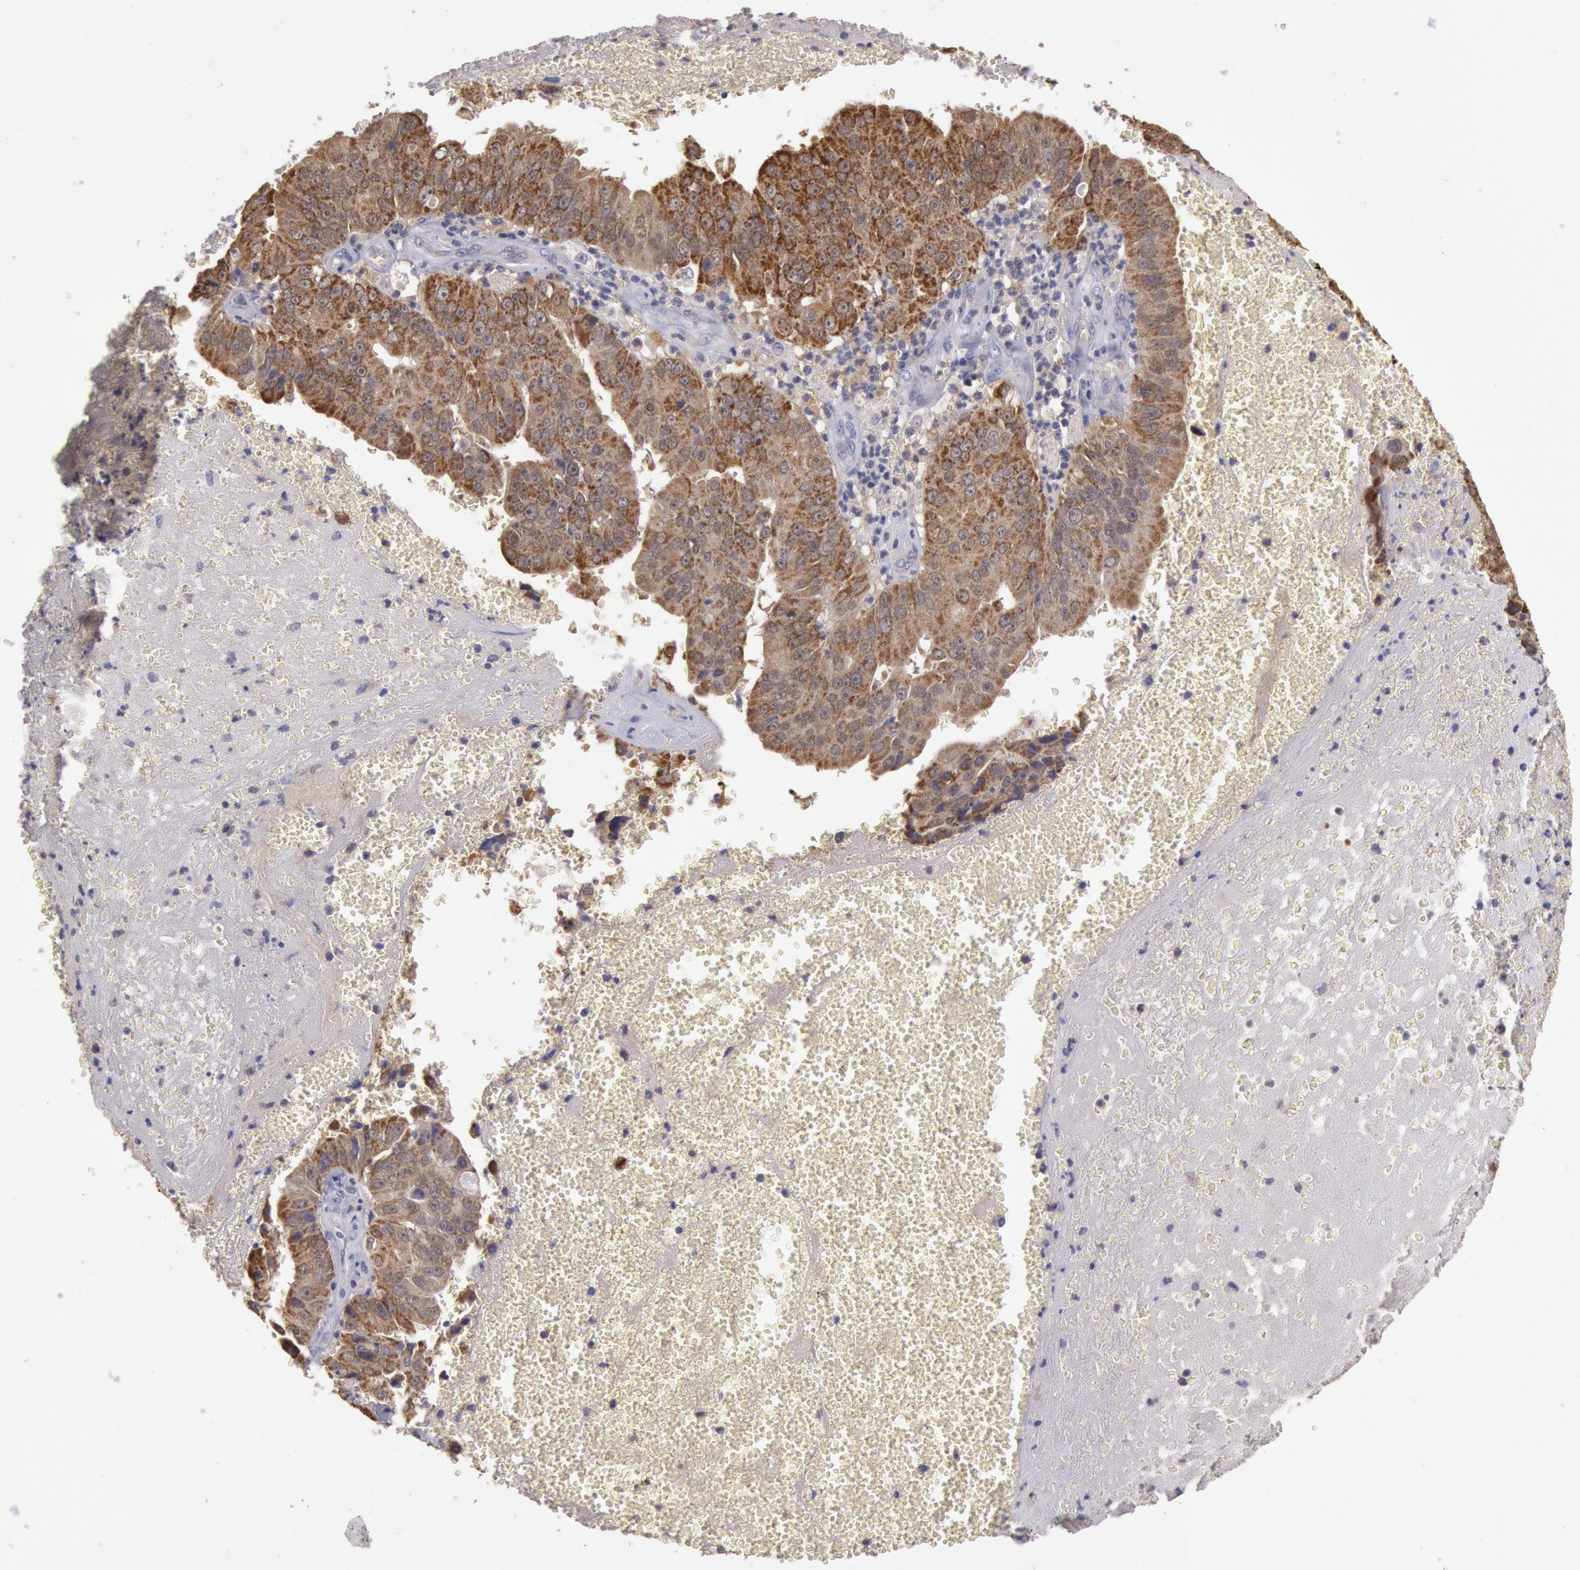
{"staining": {"intensity": "moderate", "quantity": ">75%", "location": "cytoplasmic/membranous"}, "tissue": "liver cancer", "cell_type": "Tumor cells", "image_type": "cancer", "snomed": [{"axis": "morphology", "description": "Cholangiocarcinoma"}, {"axis": "topography", "description": "Liver"}], "caption": "Immunohistochemistry photomicrograph of human liver cancer stained for a protein (brown), which reveals medium levels of moderate cytoplasmic/membranous positivity in approximately >75% of tumor cells.", "gene": "MPST", "patient": {"sex": "female", "age": 79}}